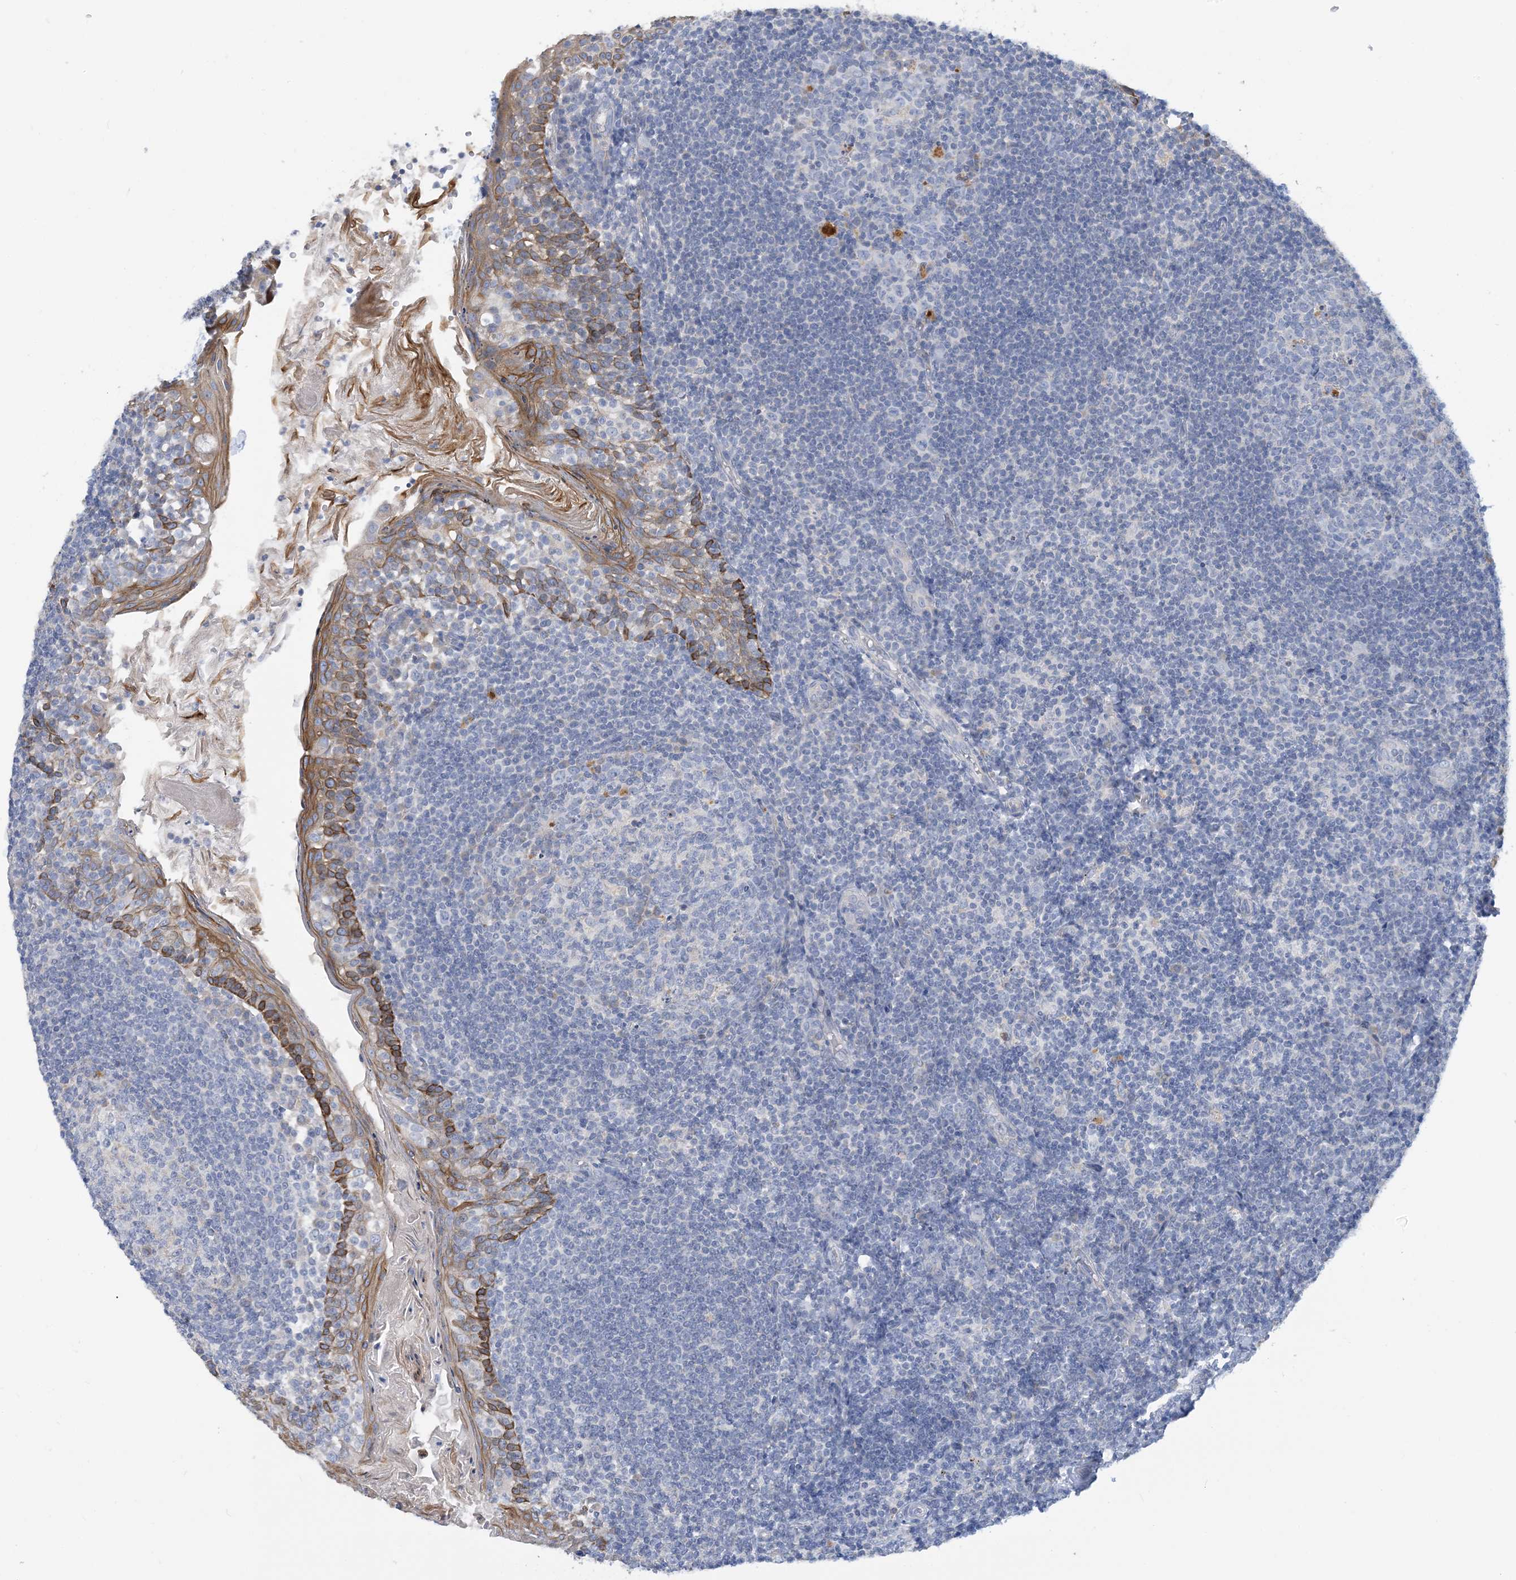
{"staining": {"intensity": "negative", "quantity": "none", "location": "none"}, "tissue": "tonsil", "cell_type": "Germinal center cells", "image_type": "normal", "snomed": [{"axis": "morphology", "description": "Normal tissue, NOS"}, {"axis": "topography", "description": "Tonsil"}], "caption": "Immunohistochemical staining of unremarkable tonsil exhibits no significant staining in germinal center cells.", "gene": "ZCCHC12", "patient": {"sex": "female", "age": 19}}